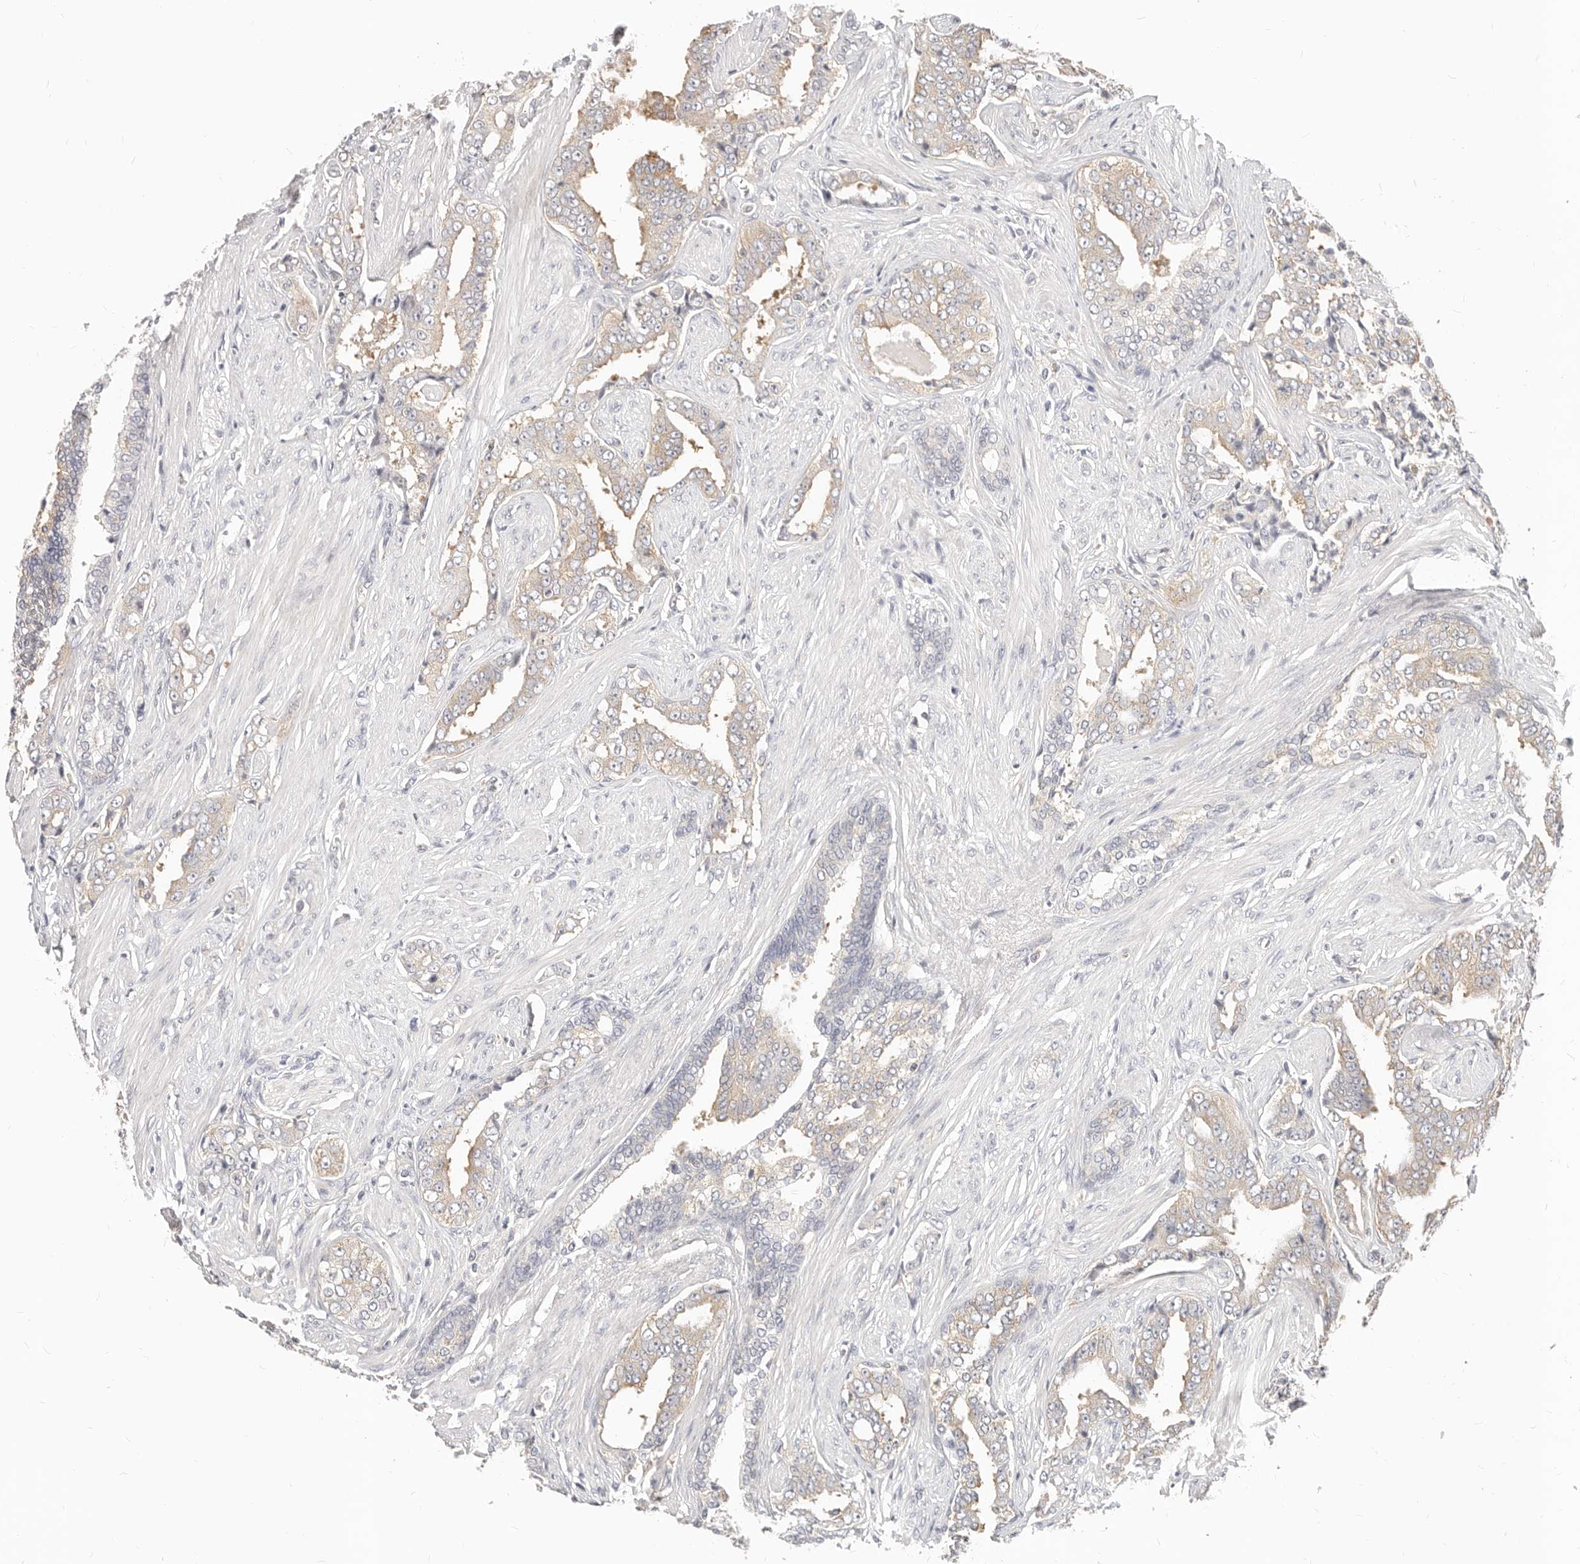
{"staining": {"intensity": "weak", "quantity": "<25%", "location": "cytoplasmic/membranous"}, "tissue": "prostate cancer", "cell_type": "Tumor cells", "image_type": "cancer", "snomed": [{"axis": "morphology", "description": "Adenocarcinoma, High grade"}, {"axis": "topography", "description": "Prostate"}], "caption": "Prostate cancer (adenocarcinoma (high-grade)) stained for a protein using IHC exhibits no expression tumor cells.", "gene": "DTNBP1", "patient": {"sex": "male", "age": 71}}